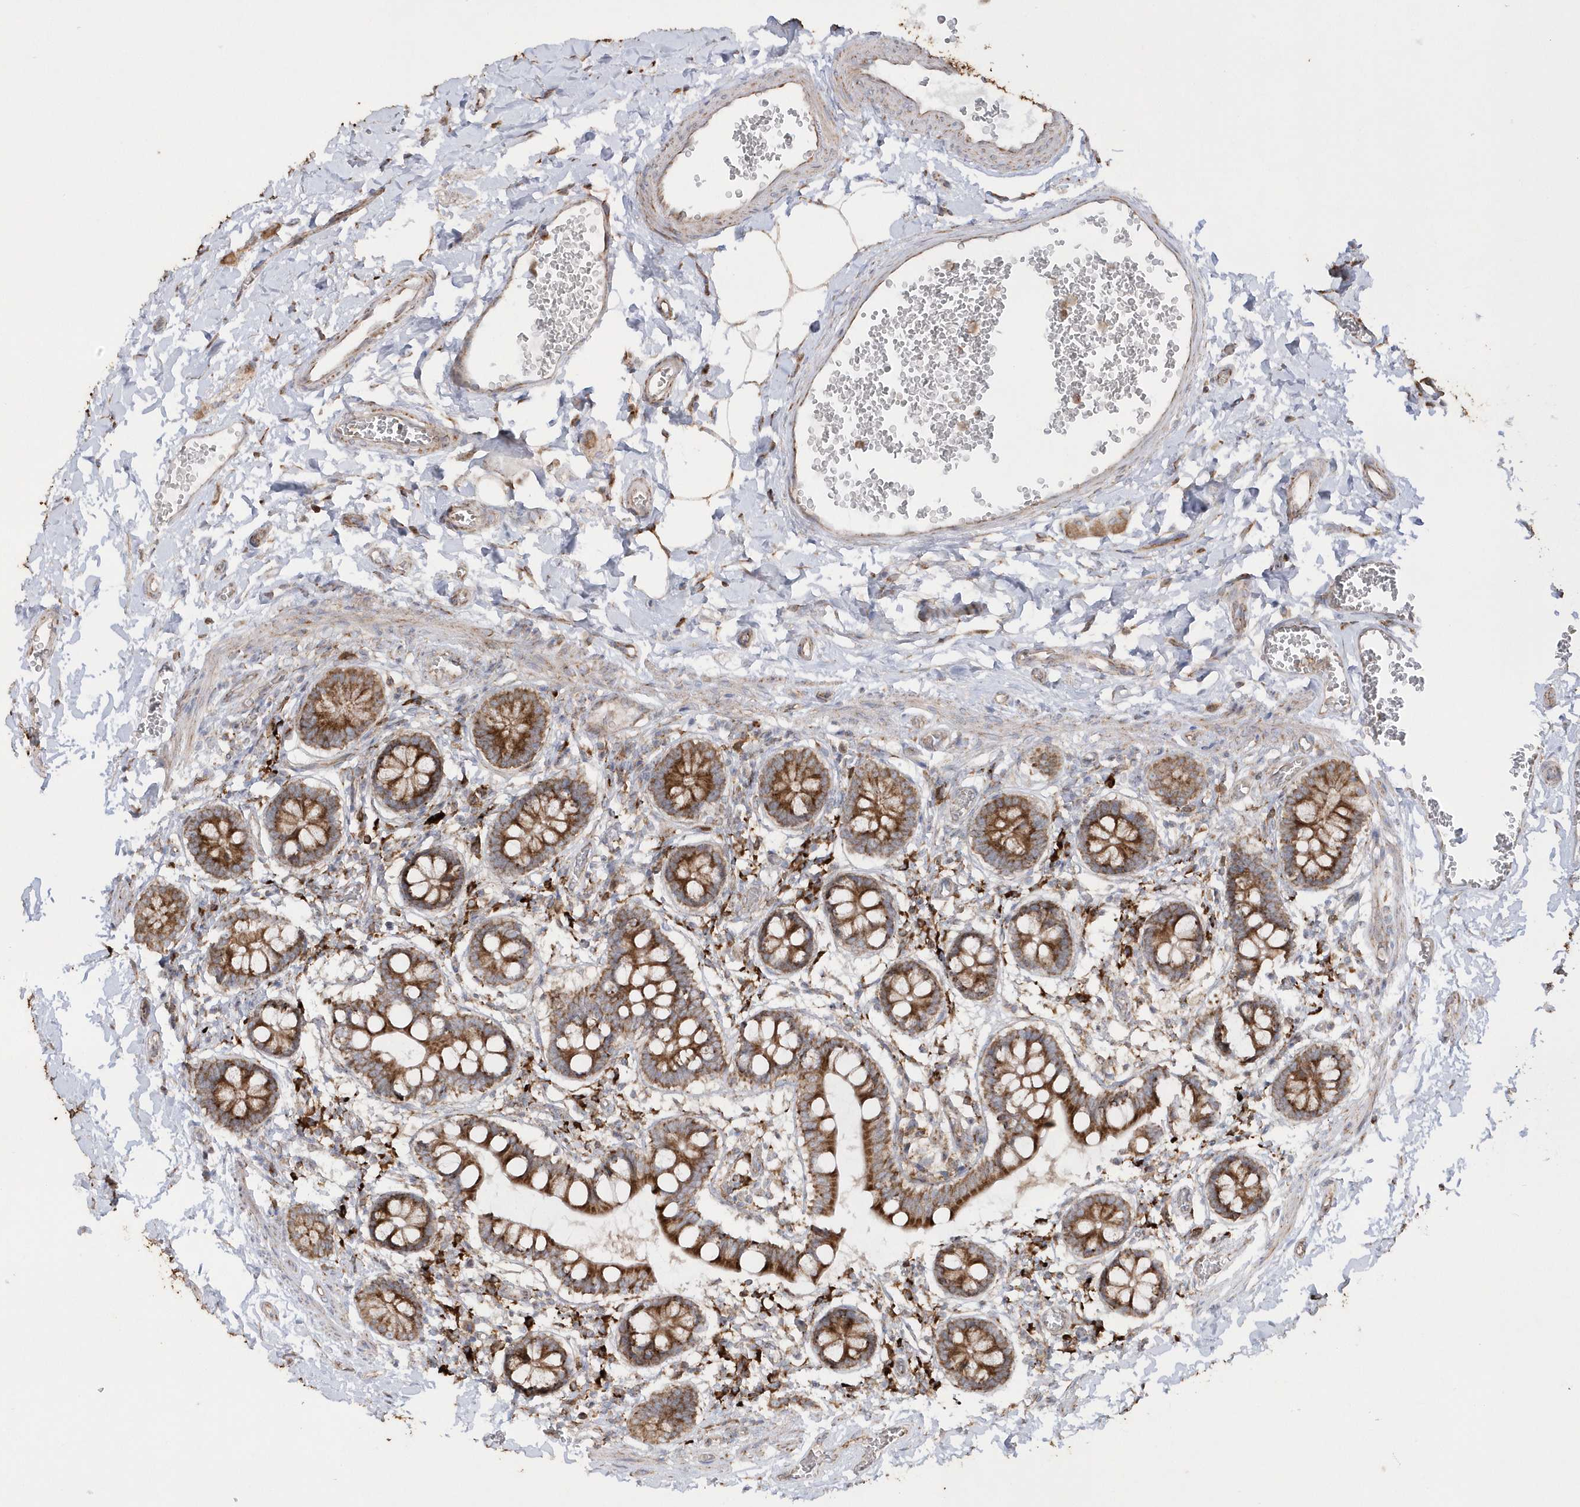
{"staining": {"intensity": "strong", "quantity": ">75%", "location": "cytoplasmic/membranous"}, "tissue": "small intestine", "cell_type": "Glandular cells", "image_type": "normal", "snomed": [{"axis": "morphology", "description": "Normal tissue, NOS"}, {"axis": "topography", "description": "Small intestine"}], "caption": "About >75% of glandular cells in normal human small intestine demonstrate strong cytoplasmic/membranous protein staining as visualized by brown immunohistochemical staining.", "gene": "SH3BP2", "patient": {"sex": "male", "age": 52}}